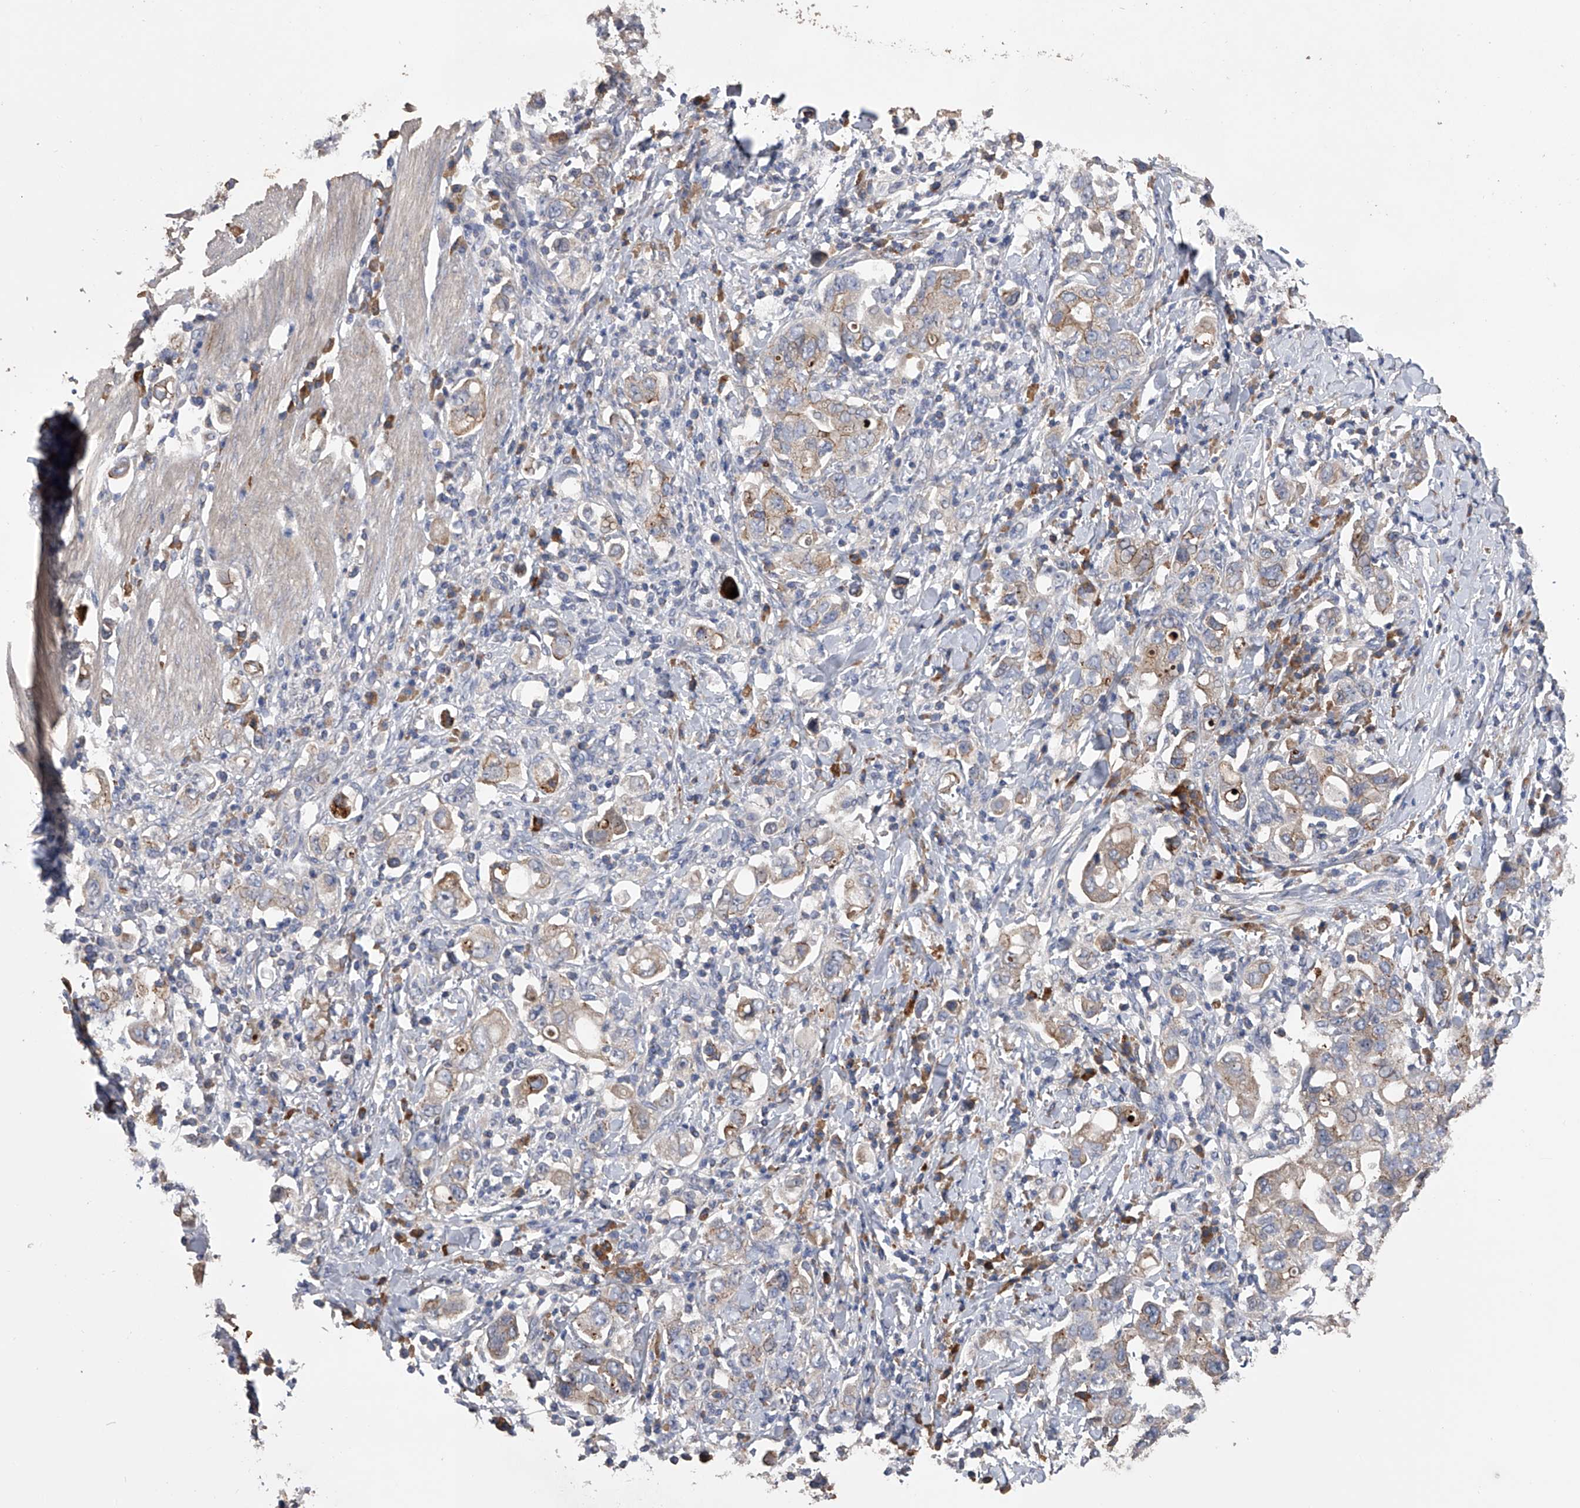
{"staining": {"intensity": "weak", "quantity": "<25%", "location": "cytoplasmic/membranous"}, "tissue": "stomach cancer", "cell_type": "Tumor cells", "image_type": "cancer", "snomed": [{"axis": "morphology", "description": "Adenocarcinoma, NOS"}, {"axis": "topography", "description": "Stomach, upper"}], "caption": "There is no significant expression in tumor cells of stomach adenocarcinoma.", "gene": "ZNF343", "patient": {"sex": "male", "age": 62}}